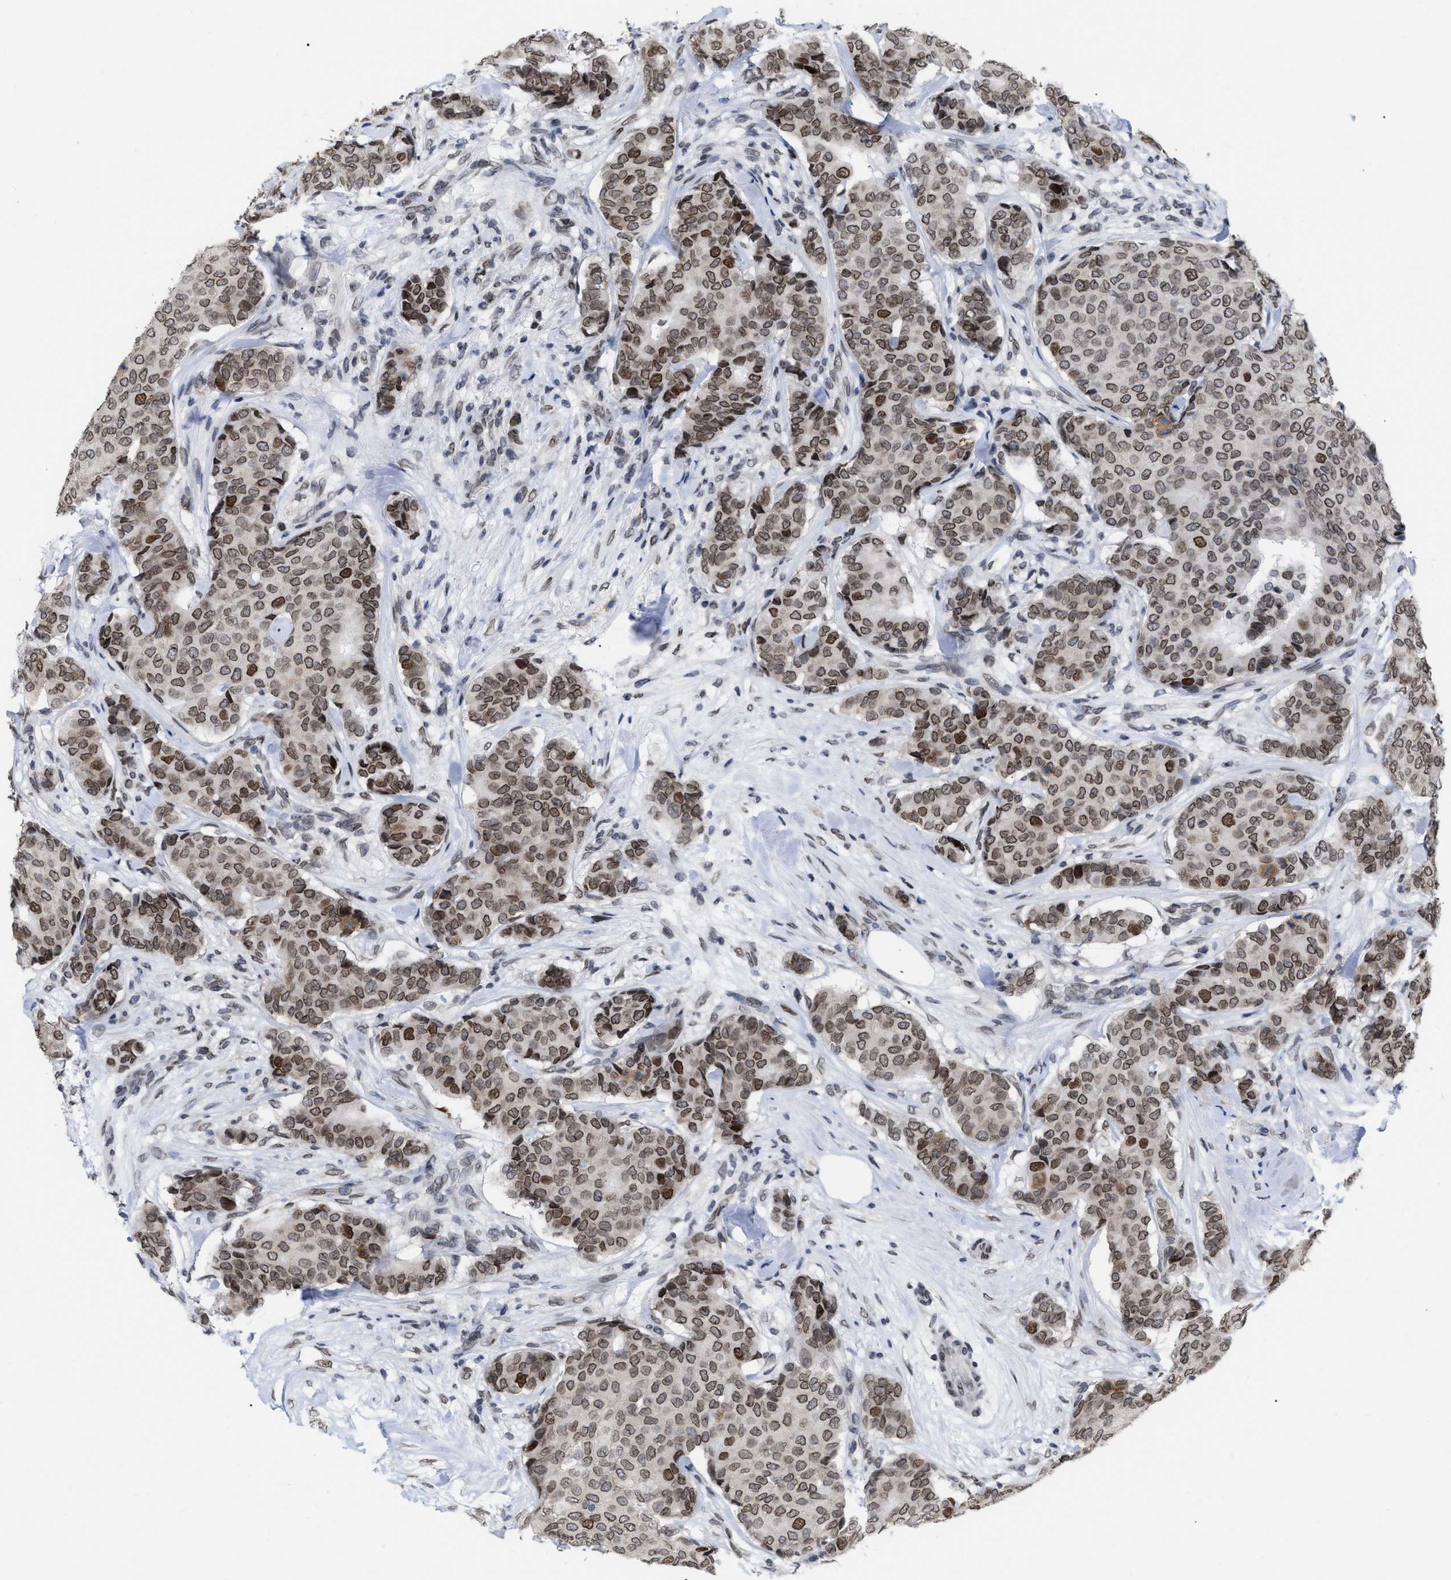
{"staining": {"intensity": "moderate", "quantity": ">75%", "location": "cytoplasmic/membranous,nuclear"}, "tissue": "breast cancer", "cell_type": "Tumor cells", "image_type": "cancer", "snomed": [{"axis": "morphology", "description": "Duct carcinoma"}, {"axis": "topography", "description": "Breast"}], "caption": "Immunohistochemistry of breast invasive ductal carcinoma demonstrates medium levels of moderate cytoplasmic/membranous and nuclear expression in approximately >75% of tumor cells.", "gene": "TPR", "patient": {"sex": "female", "age": 75}}